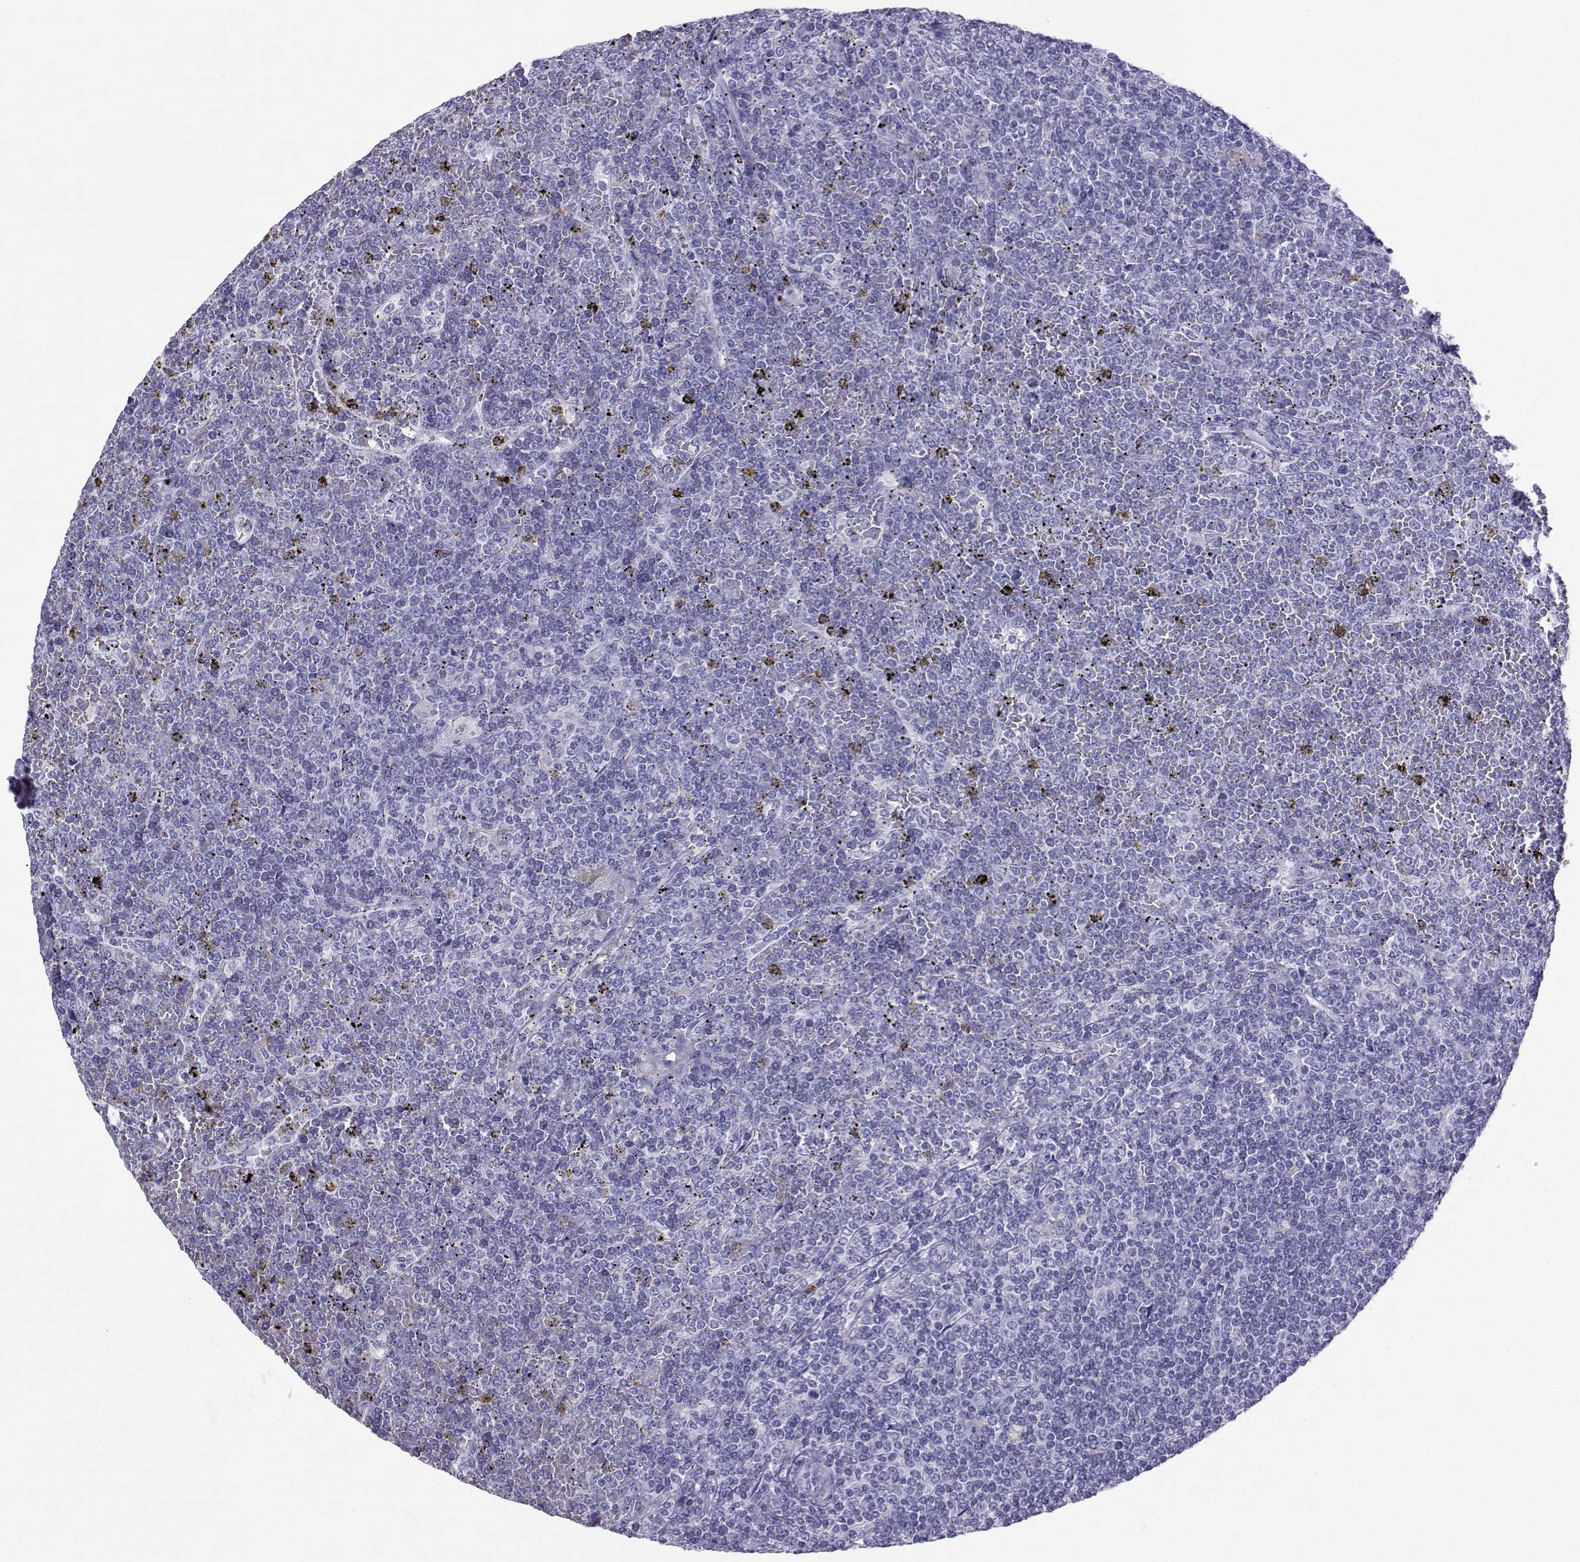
{"staining": {"intensity": "negative", "quantity": "none", "location": "none"}, "tissue": "lymphoma", "cell_type": "Tumor cells", "image_type": "cancer", "snomed": [{"axis": "morphology", "description": "Malignant lymphoma, non-Hodgkin's type, Low grade"}, {"axis": "topography", "description": "Spleen"}], "caption": "Micrograph shows no significant protein positivity in tumor cells of low-grade malignant lymphoma, non-Hodgkin's type.", "gene": "LORICRIN", "patient": {"sex": "female", "age": 19}}